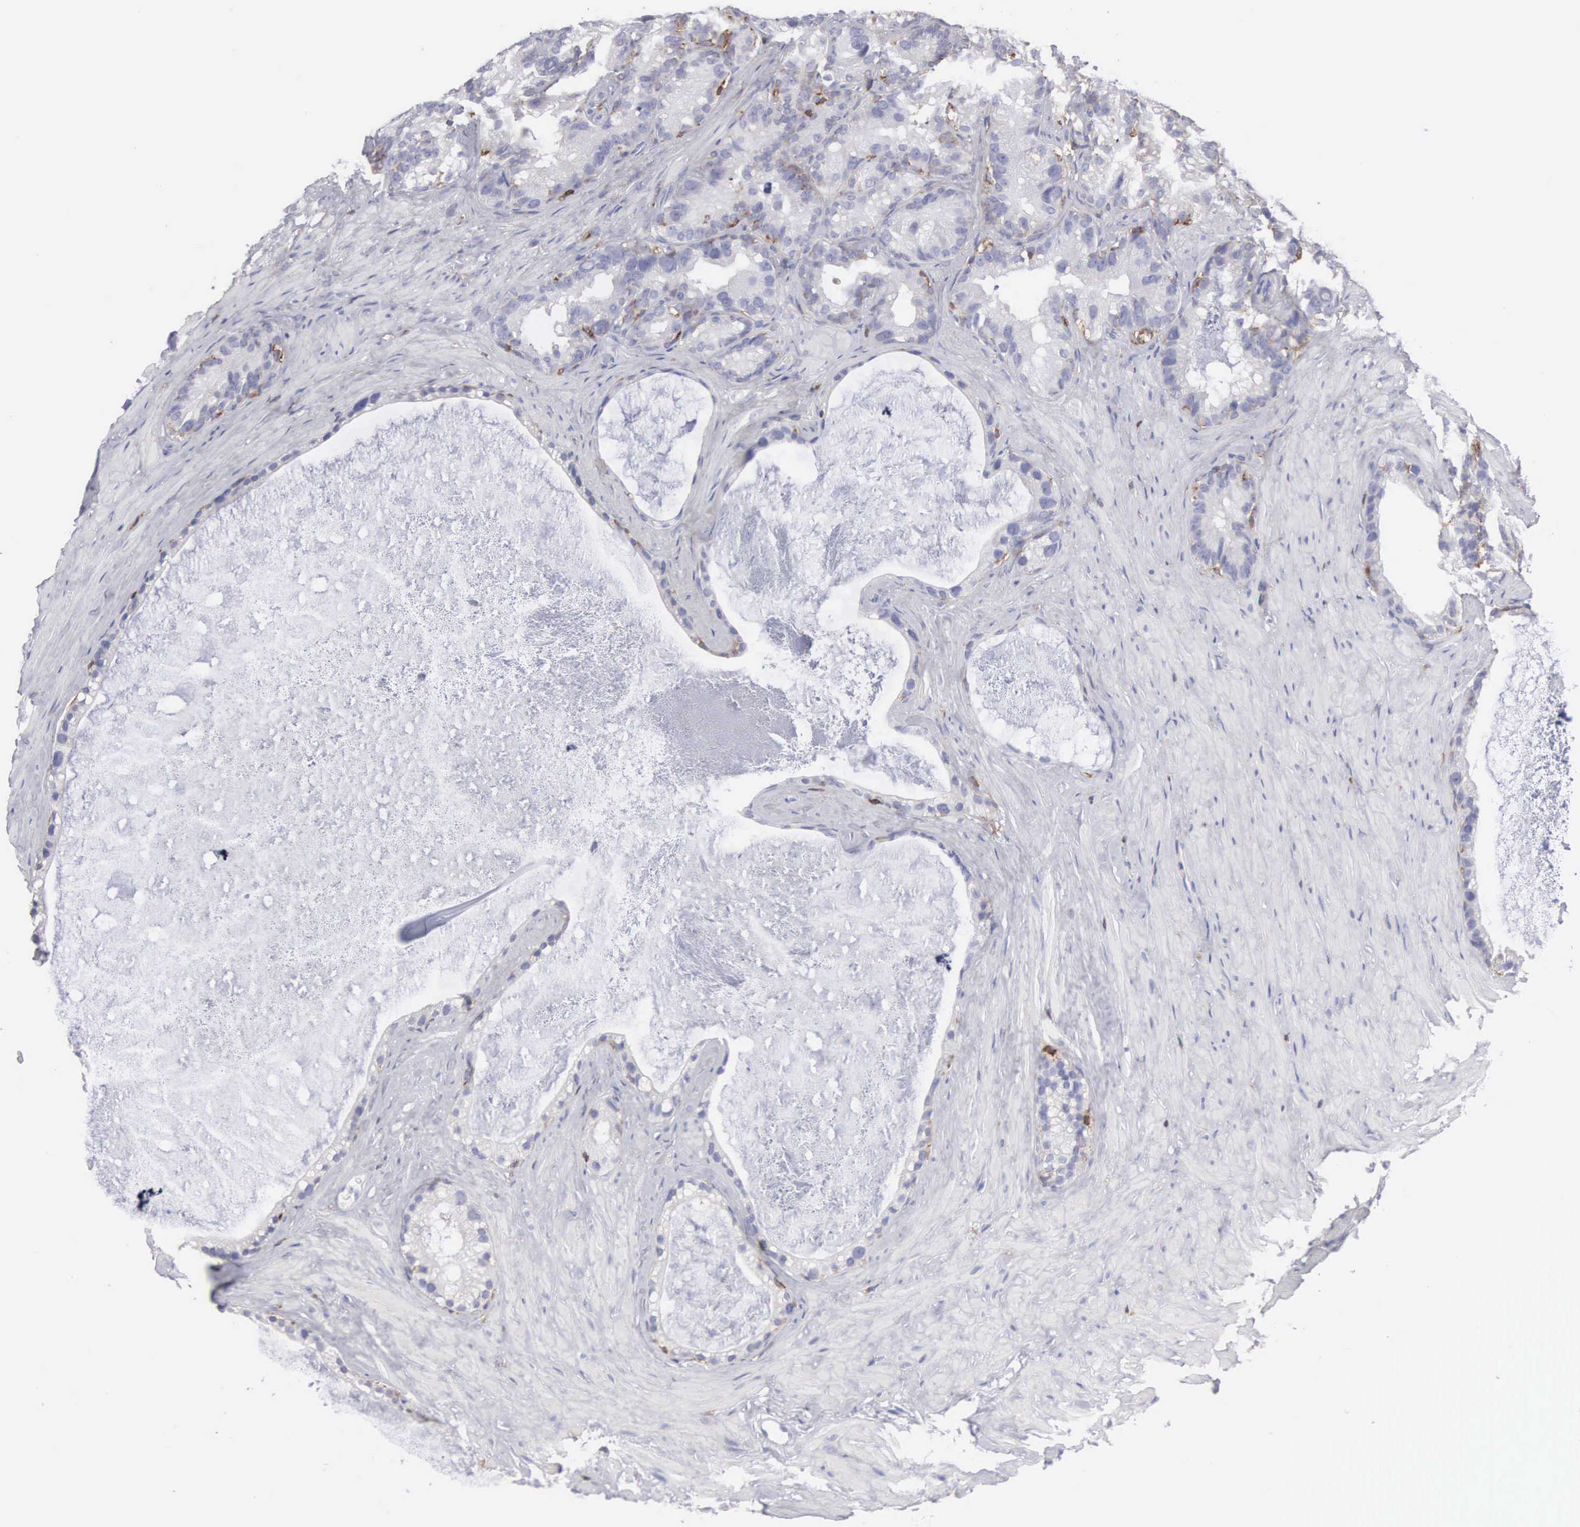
{"staining": {"intensity": "strong", "quantity": "<25%", "location": "nuclear"}, "tissue": "seminal vesicle", "cell_type": "Glandular cells", "image_type": "normal", "snomed": [{"axis": "morphology", "description": "Normal tissue, NOS"}, {"axis": "topography", "description": "Seminal veicle"}], "caption": "IHC (DAB (3,3'-diaminobenzidine)) staining of unremarkable human seminal vesicle shows strong nuclear protein staining in about <25% of glandular cells.", "gene": "ENSG00000285304", "patient": {"sex": "male", "age": 63}}